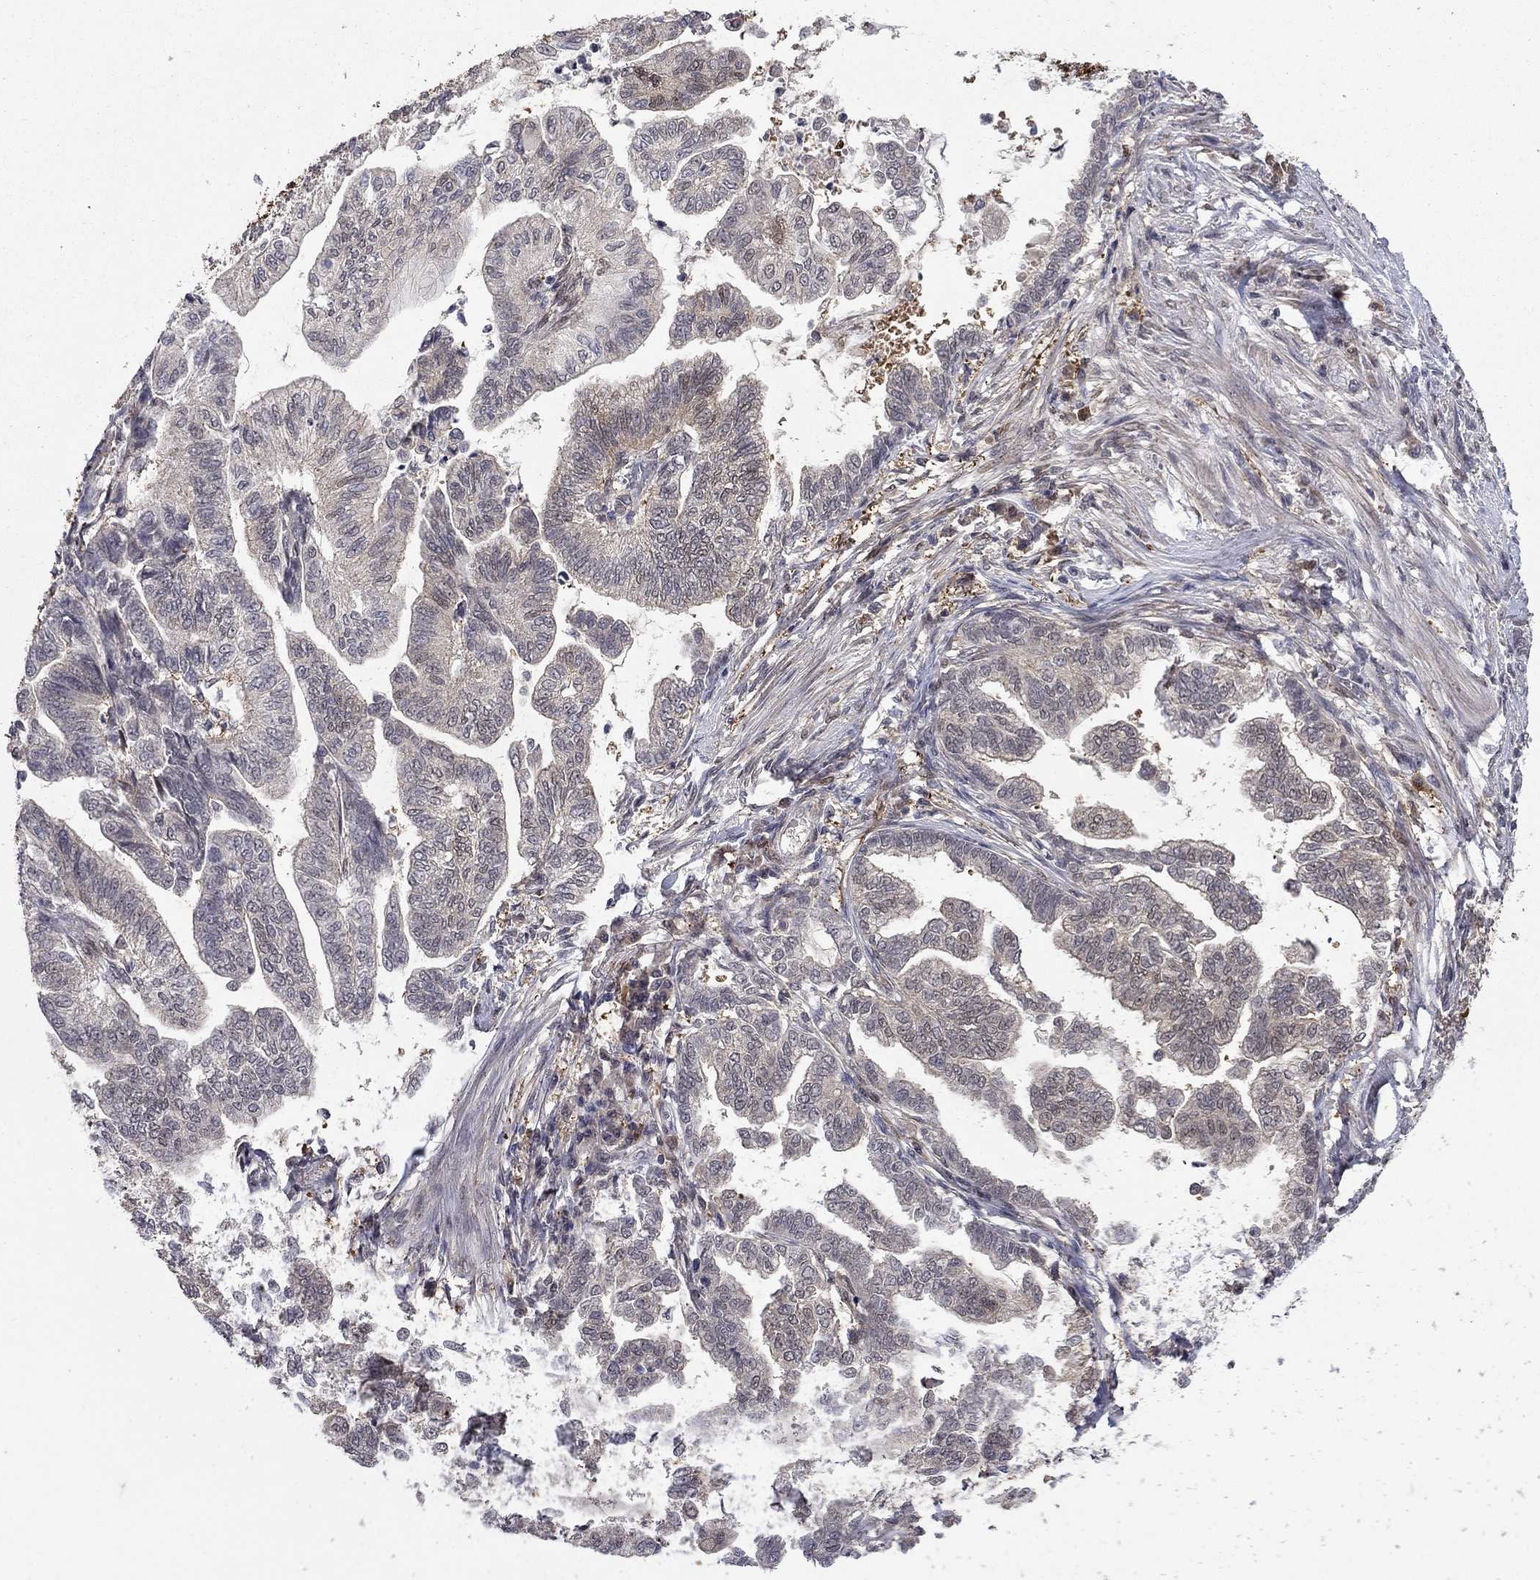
{"staining": {"intensity": "negative", "quantity": "none", "location": "none"}, "tissue": "stomach cancer", "cell_type": "Tumor cells", "image_type": "cancer", "snomed": [{"axis": "morphology", "description": "Adenocarcinoma, NOS"}, {"axis": "topography", "description": "Stomach"}], "caption": "Human adenocarcinoma (stomach) stained for a protein using IHC displays no staining in tumor cells.", "gene": "CBR1", "patient": {"sex": "male", "age": 83}}